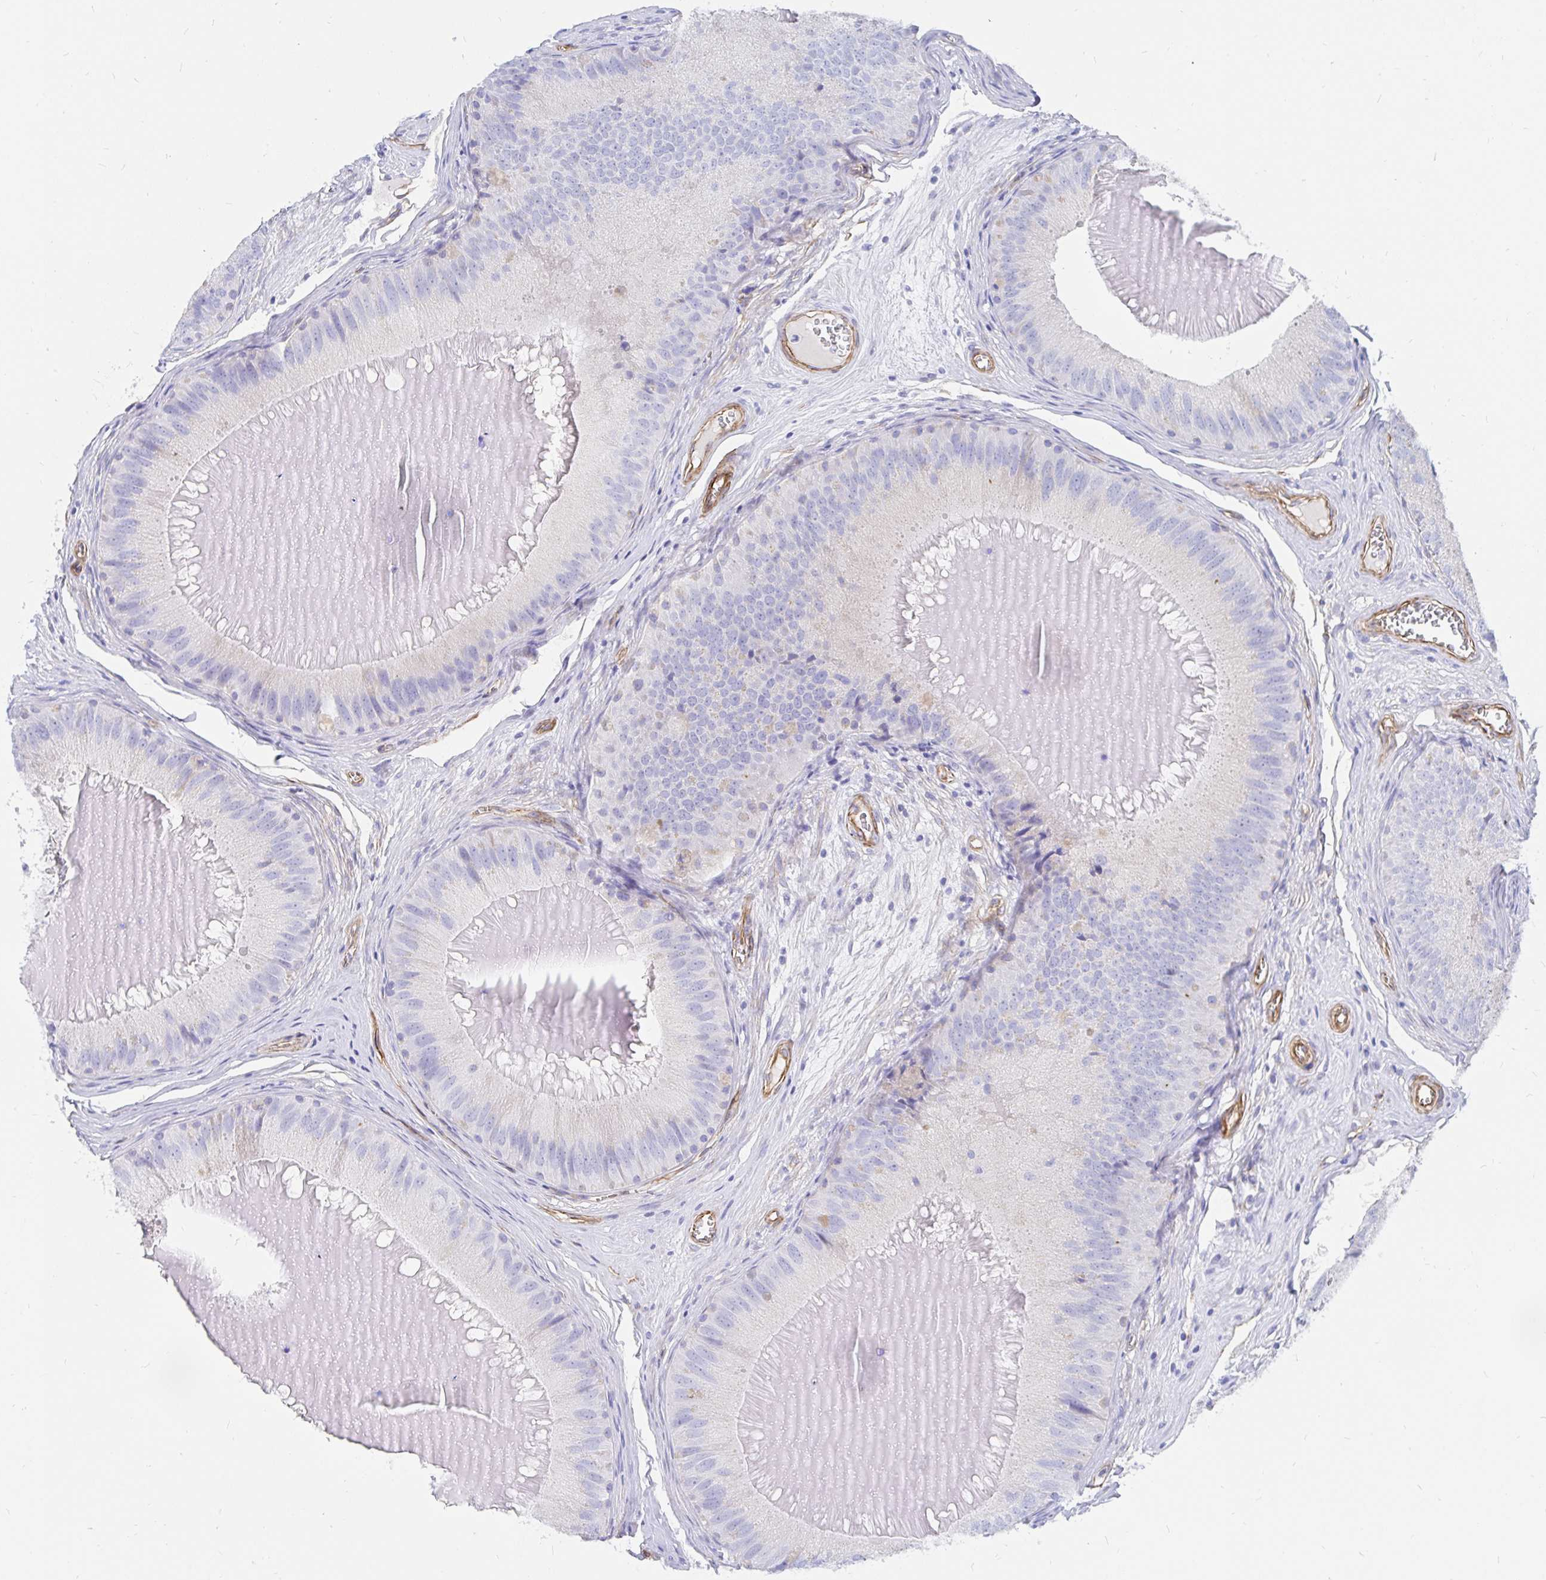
{"staining": {"intensity": "negative", "quantity": "none", "location": "none"}, "tissue": "epididymis", "cell_type": "Glandular cells", "image_type": "normal", "snomed": [{"axis": "morphology", "description": "Normal tissue, NOS"}, {"axis": "topography", "description": "Epididymis, spermatic cord, NOS"}], "caption": "This is a image of immunohistochemistry (IHC) staining of normal epididymis, which shows no positivity in glandular cells.", "gene": "COX16", "patient": {"sex": "male", "age": 39}}